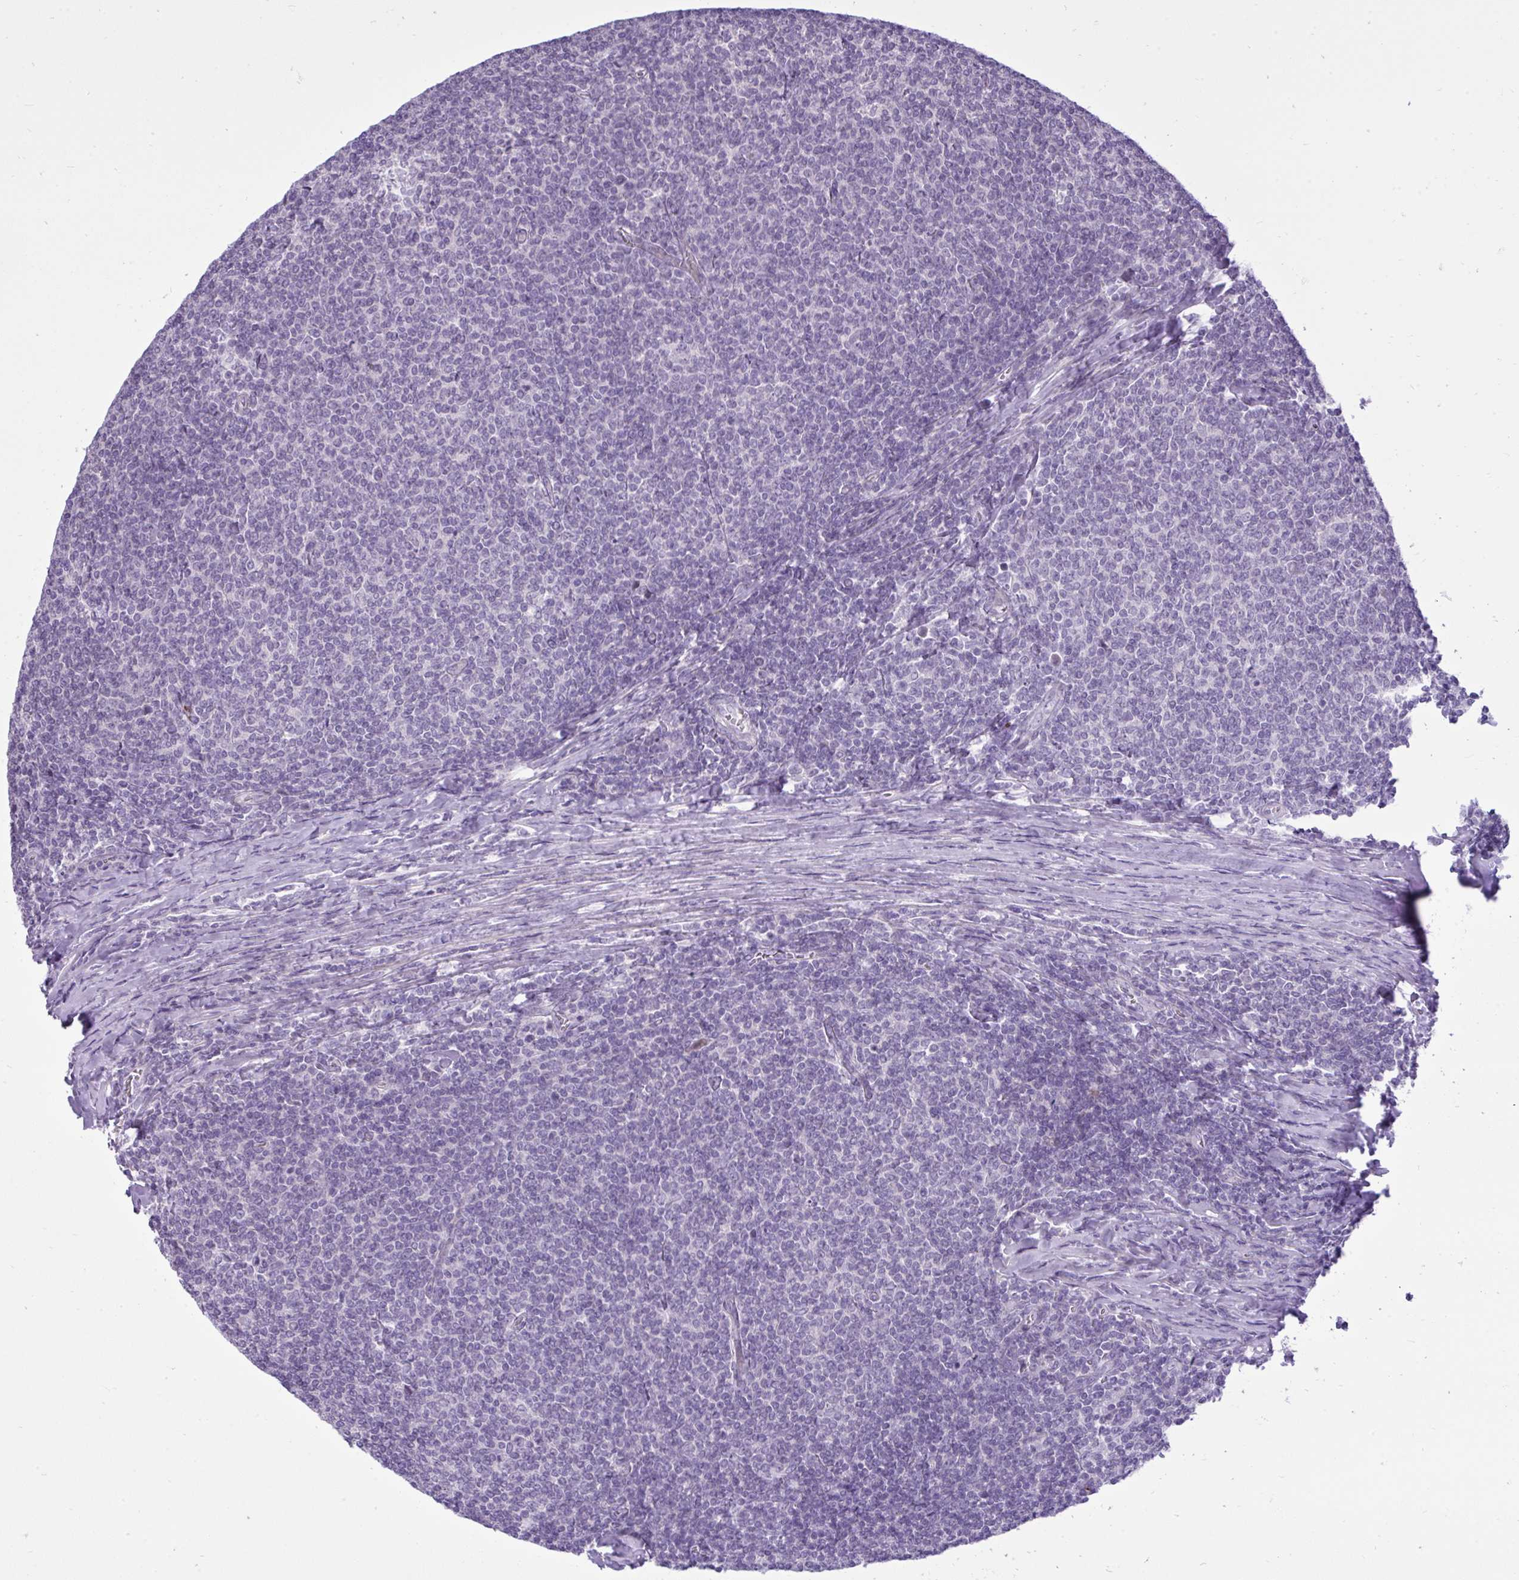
{"staining": {"intensity": "negative", "quantity": "none", "location": "none"}, "tissue": "lymphoma", "cell_type": "Tumor cells", "image_type": "cancer", "snomed": [{"axis": "morphology", "description": "Malignant lymphoma, non-Hodgkin's type, Low grade"}, {"axis": "topography", "description": "Lymph node"}], "caption": "Malignant lymphoma, non-Hodgkin's type (low-grade) was stained to show a protein in brown. There is no significant positivity in tumor cells.", "gene": "SPAG1", "patient": {"sex": "male", "age": 52}}